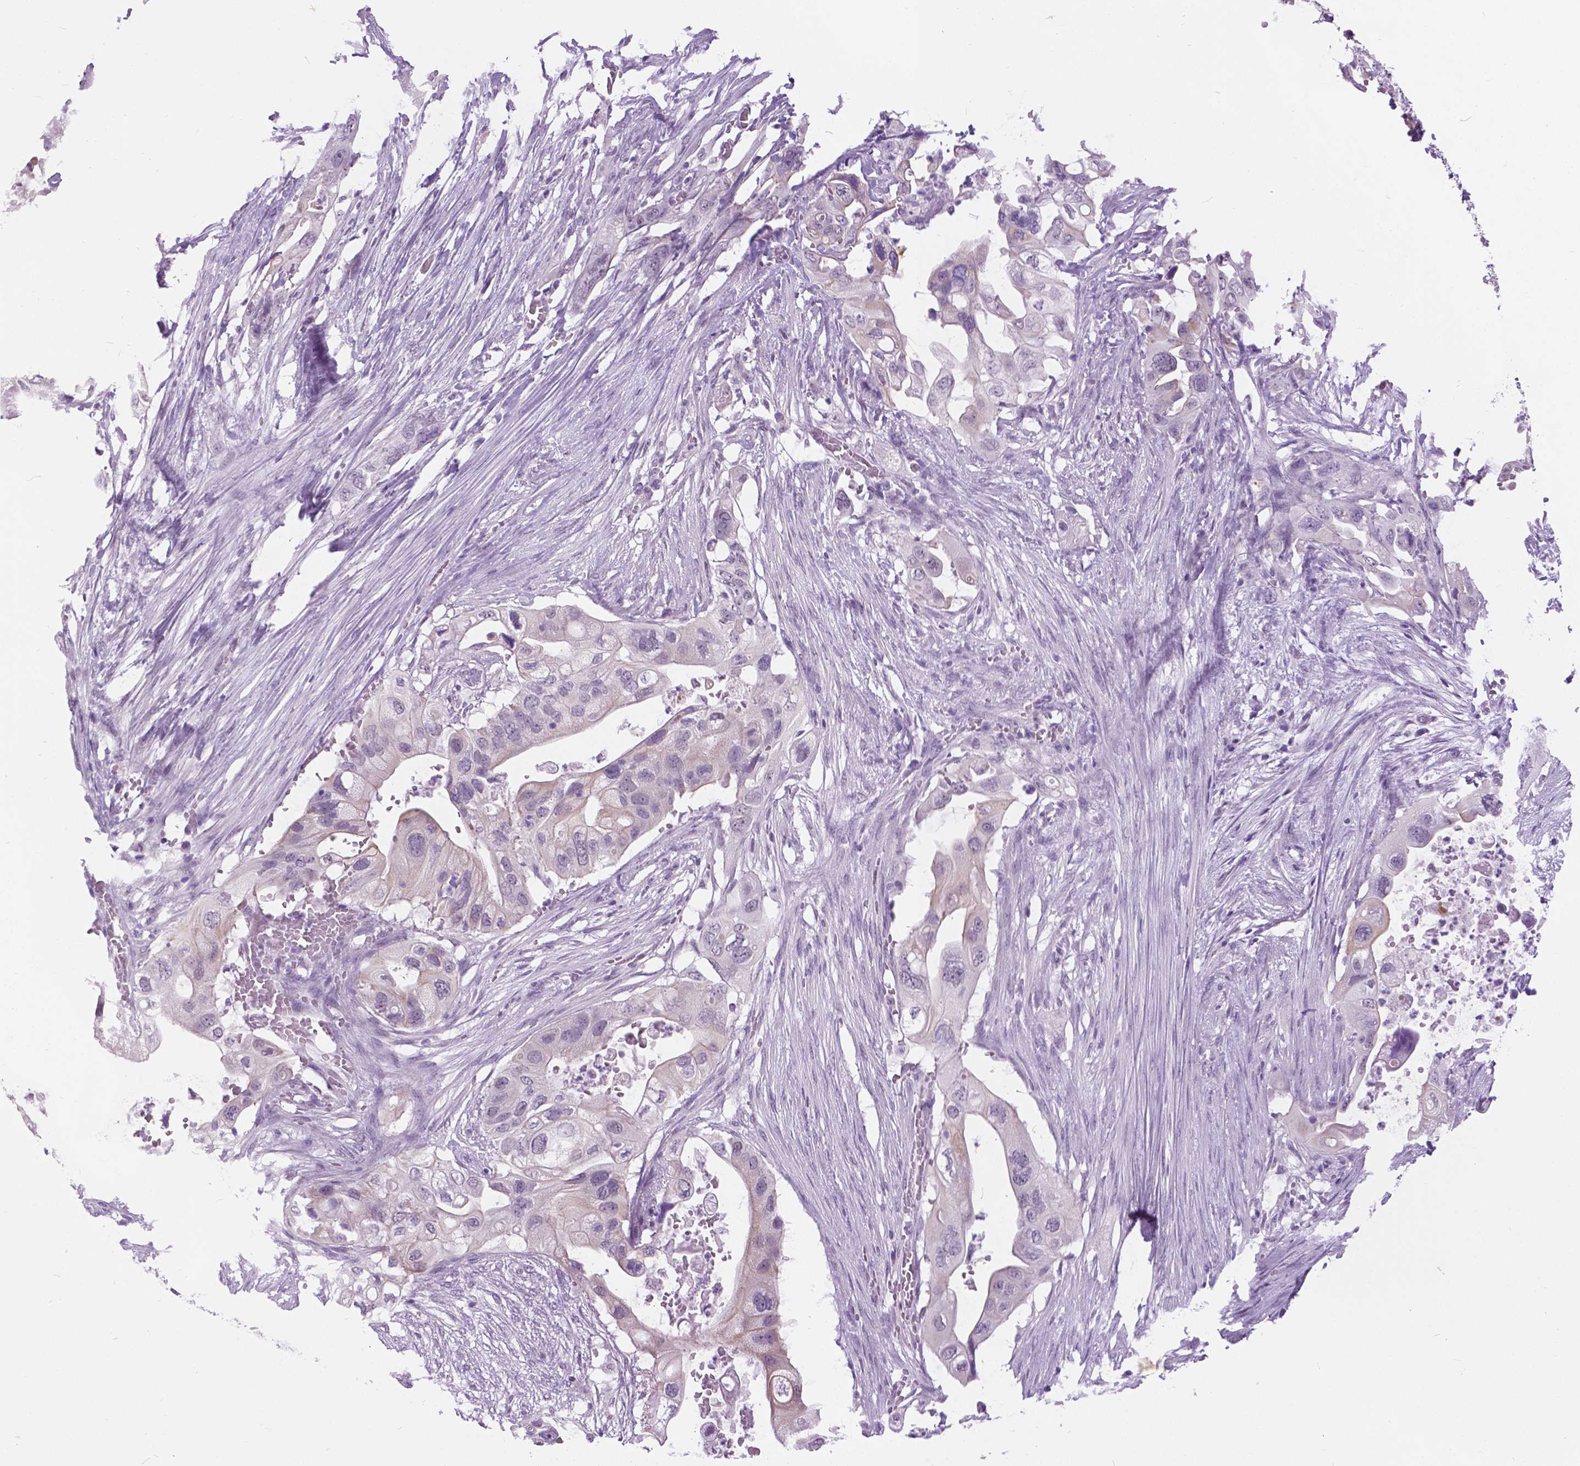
{"staining": {"intensity": "negative", "quantity": "none", "location": "none"}, "tissue": "pancreatic cancer", "cell_type": "Tumor cells", "image_type": "cancer", "snomed": [{"axis": "morphology", "description": "Adenocarcinoma, NOS"}, {"axis": "topography", "description": "Pancreas"}], "caption": "Pancreatic cancer (adenocarcinoma) was stained to show a protein in brown. There is no significant expression in tumor cells.", "gene": "MYOM1", "patient": {"sex": "female", "age": 72}}